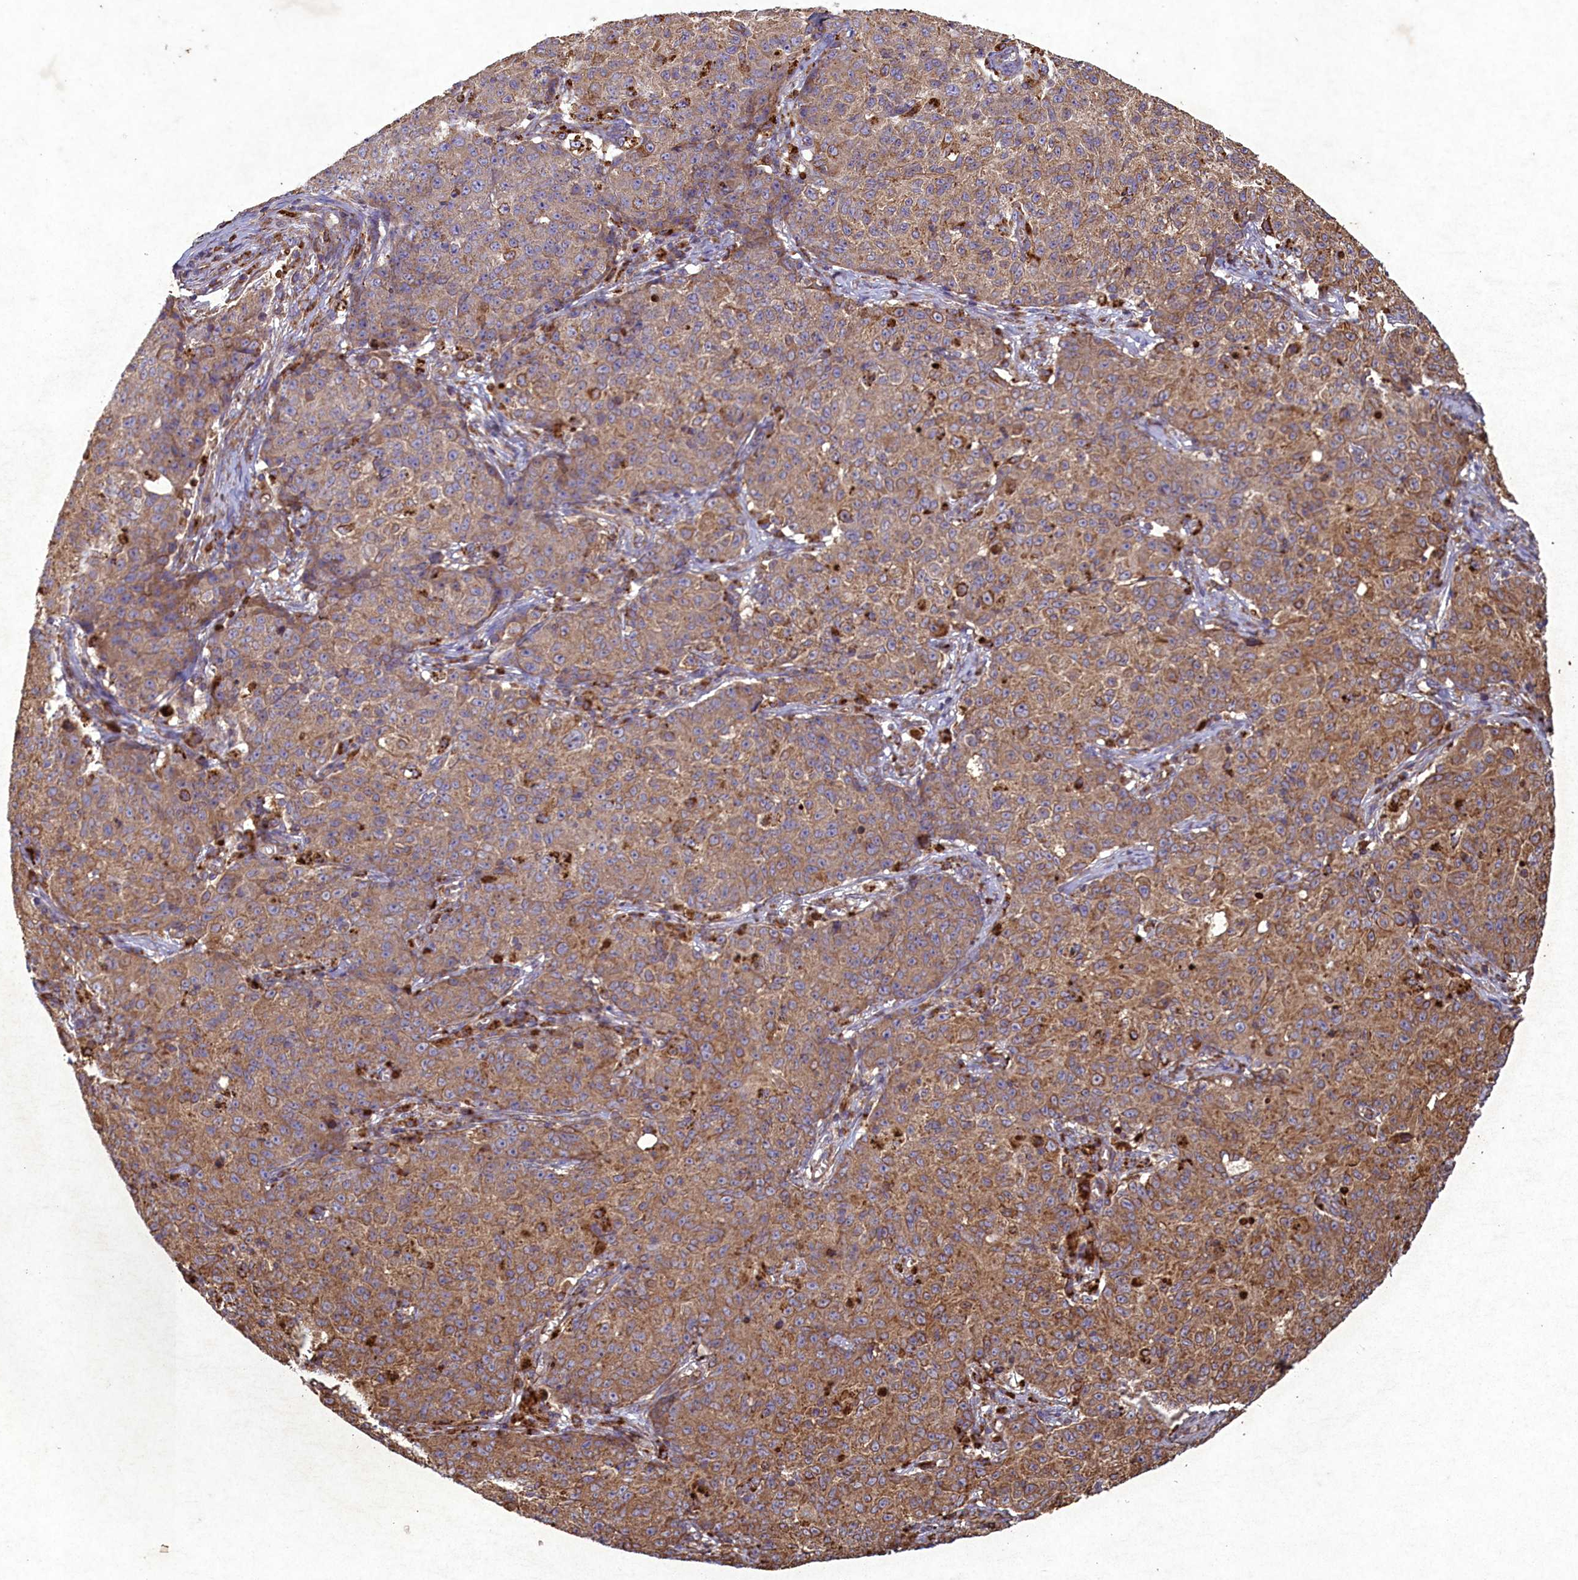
{"staining": {"intensity": "moderate", "quantity": ">75%", "location": "cytoplasmic/membranous"}, "tissue": "ovarian cancer", "cell_type": "Tumor cells", "image_type": "cancer", "snomed": [{"axis": "morphology", "description": "Carcinoma, endometroid"}, {"axis": "topography", "description": "Ovary"}], "caption": "Immunohistochemical staining of human endometroid carcinoma (ovarian) demonstrates medium levels of moderate cytoplasmic/membranous protein staining in about >75% of tumor cells. (Stains: DAB in brown, nuclei in blue, Microscopy: brightfield microscopy at high magnification).", "gene": "CIAO2B", "patient": {"sex": "female", "age": 42}}